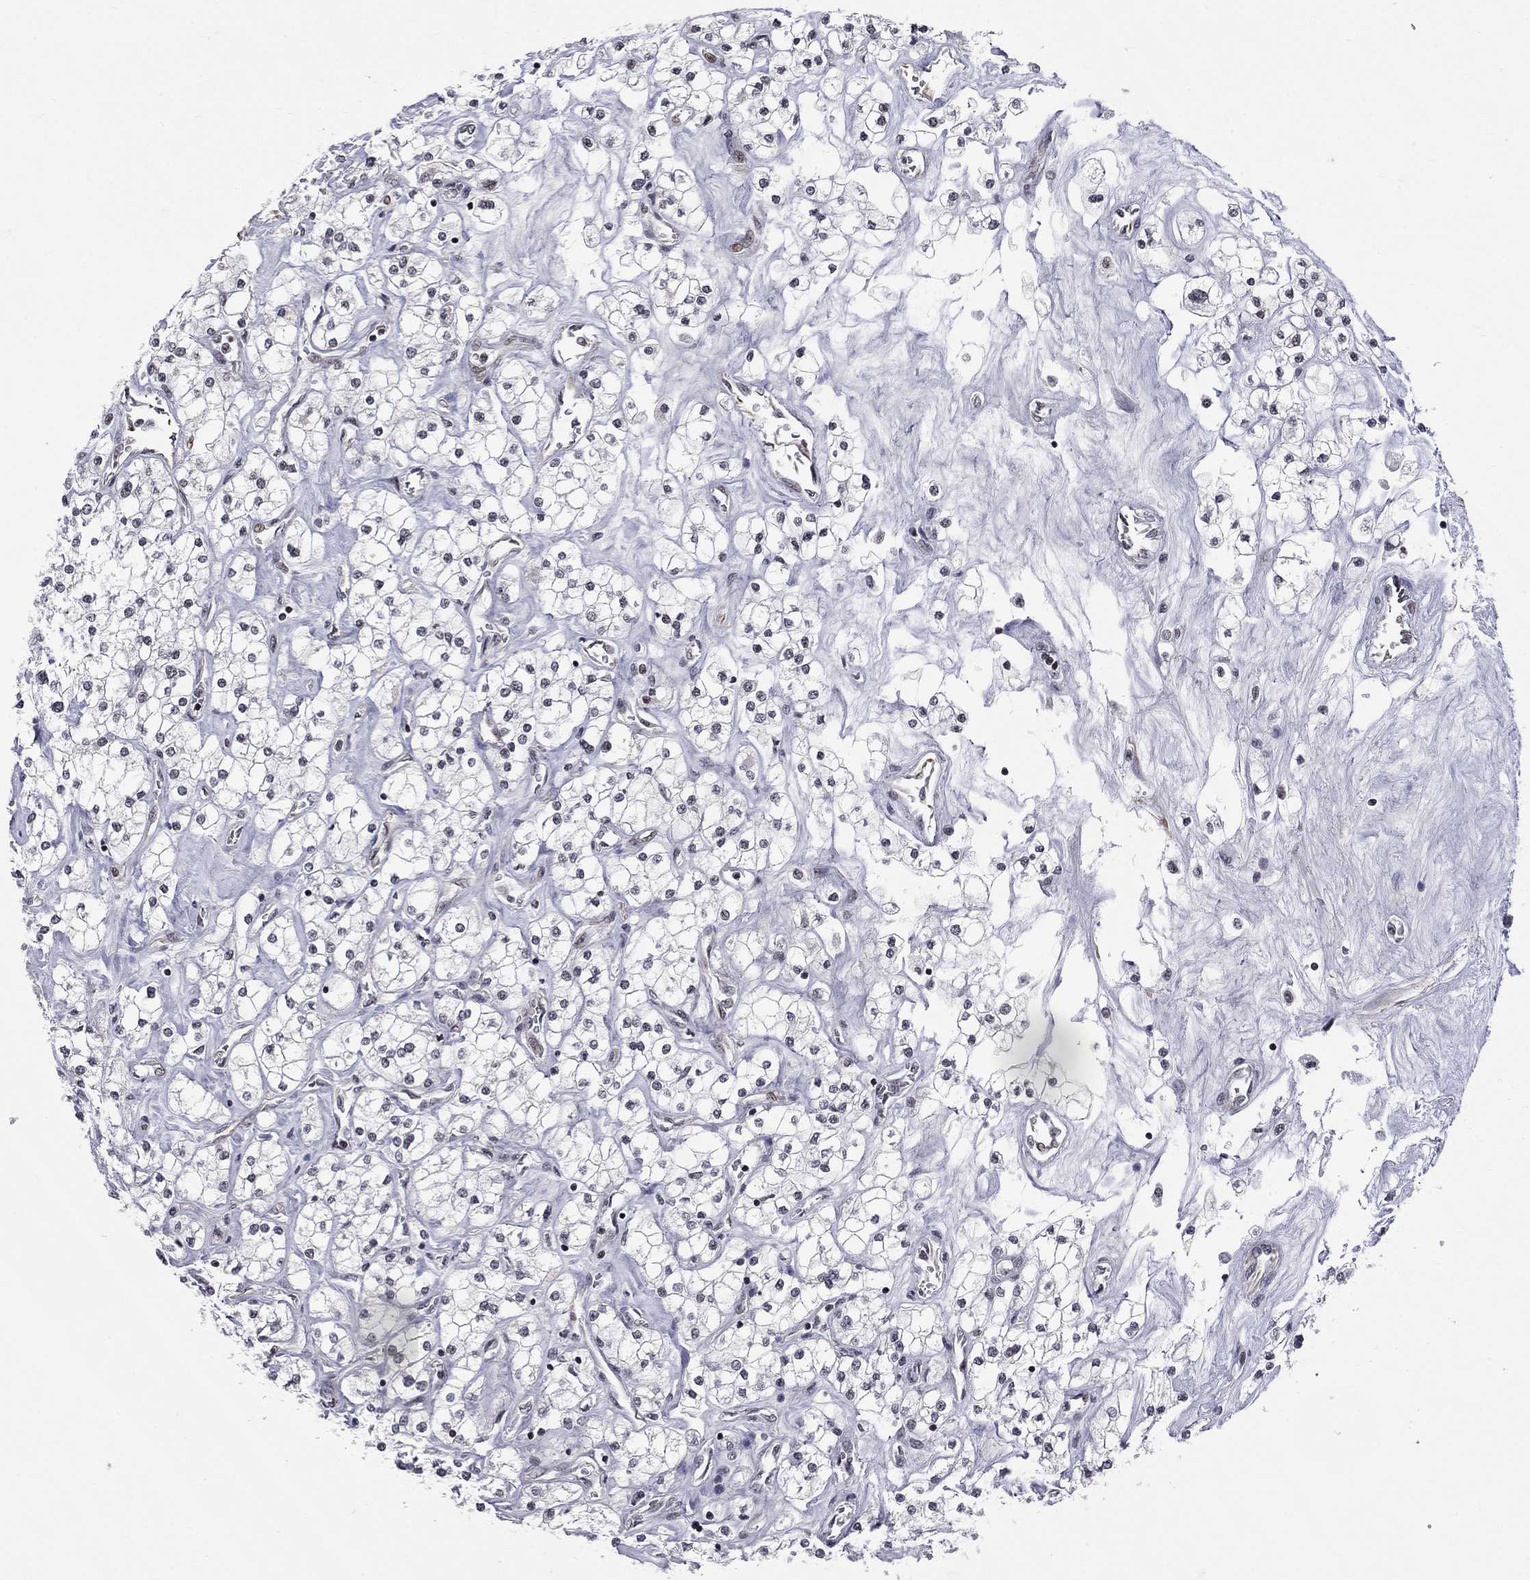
{"staining": {"intensity": "negative", "quantity": "none", "location": "none"}, "tissue": "renal cancer", "cell_type": "Tumor cells", "image_type": "cancer", "snomed": [{"axis": "morphology", "description": "Adenocarcinoma, NOS"}, {"axis": "topography", "description": "Kidney"}], "caption": "Tumor cells are negative for protein expression in human adenocarcinoma (renal).", "gene": "MTNR1B", "patient": {"sex": "male", "age": 80}}